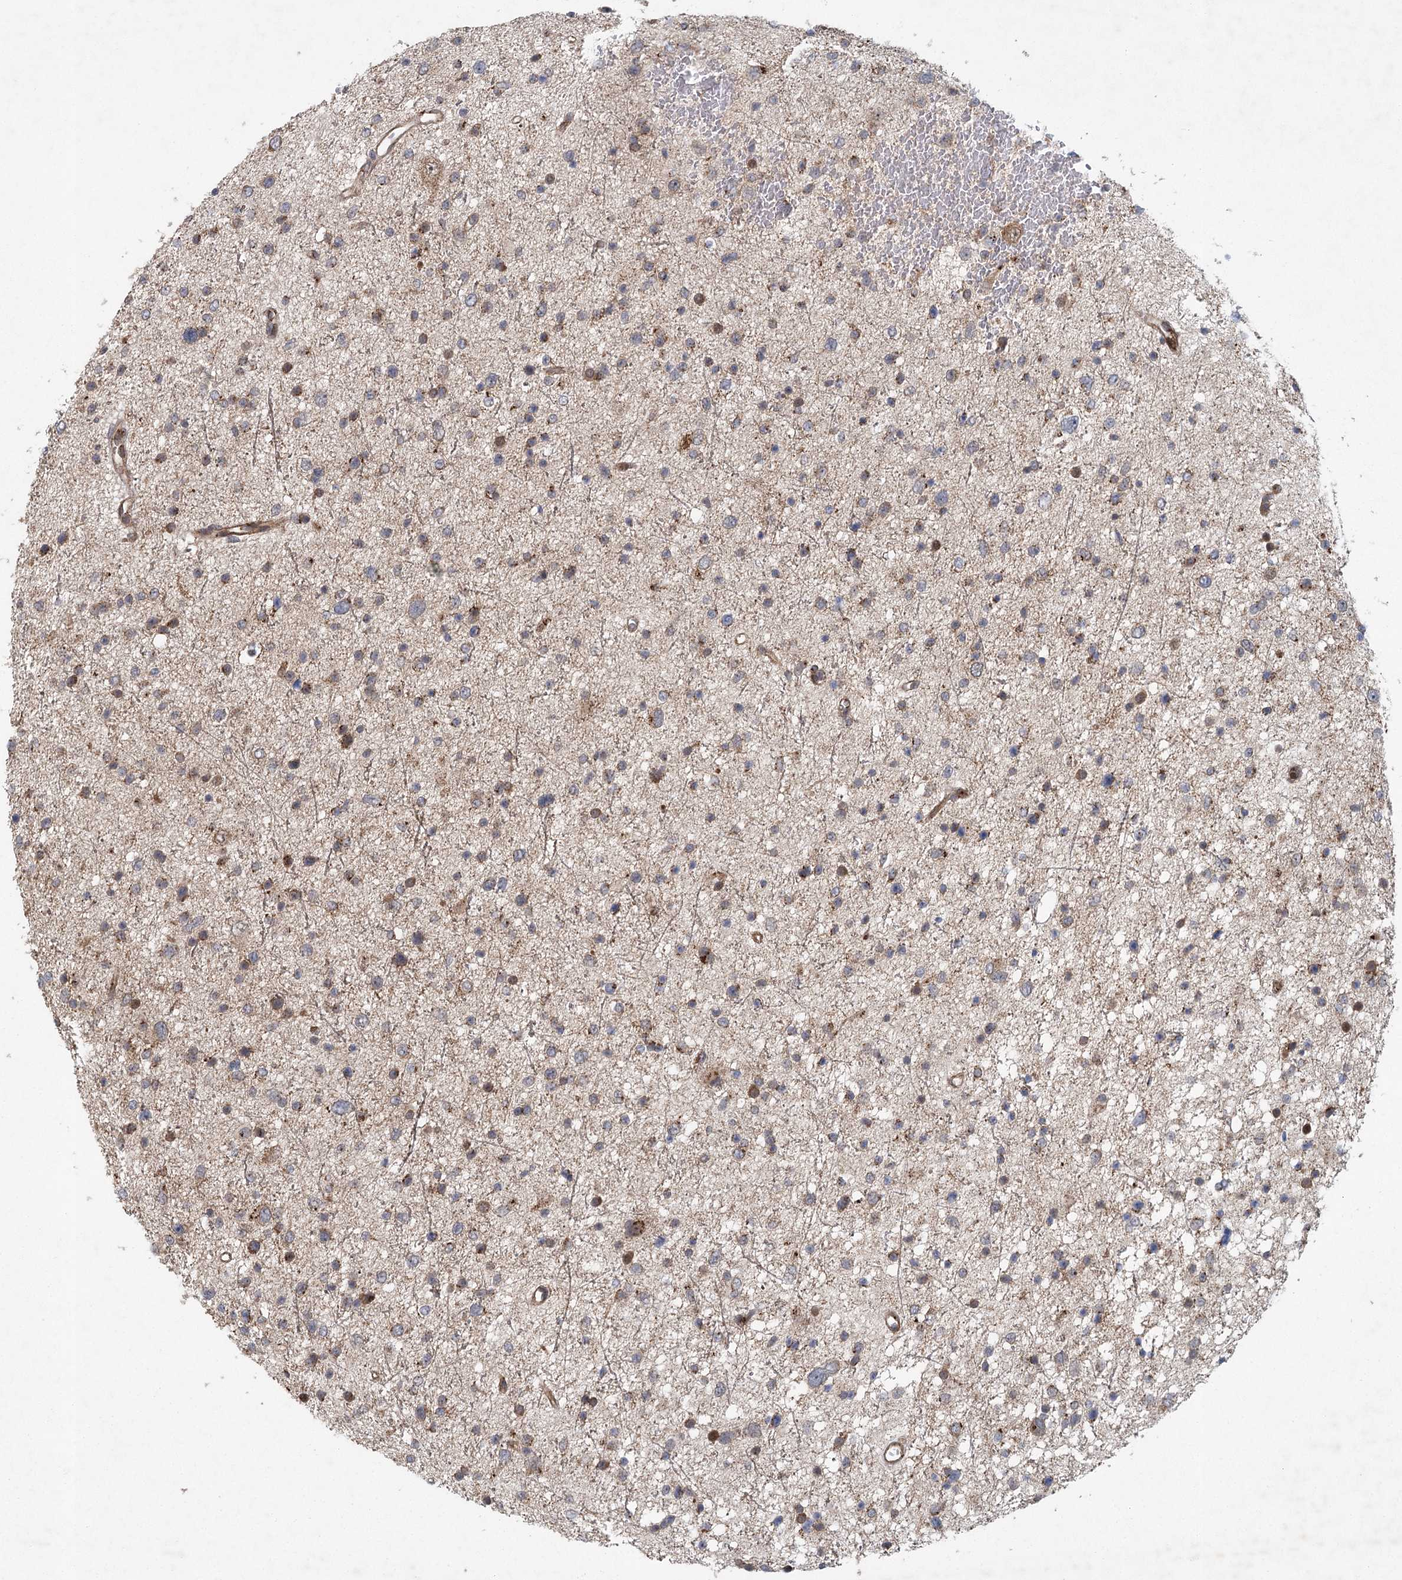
{"staining": {"intensity": "negative", "quantity": "none", "location": "none"}, "tissue": "glioma", "cell_type": "Tumor cells", "image_type": "cancer", "snomed": [{"axis": "morphology", "description": "Glioma, malignant, Low grade"}, {"axis": "topography", "description": "Brain"}], "caption": "Immunohistochemistry (IHC) histopathology image of neoplastic tissue: human malignant glioma (low-grade) stained with DAB (3,3'-diaminobenzidine) reveals no significant protein positivity in tumor cells. (DAB IHC with hematoxylin counter stain).", "gene": "IFT46", "patient": {"sex": "female", "age": 37}}